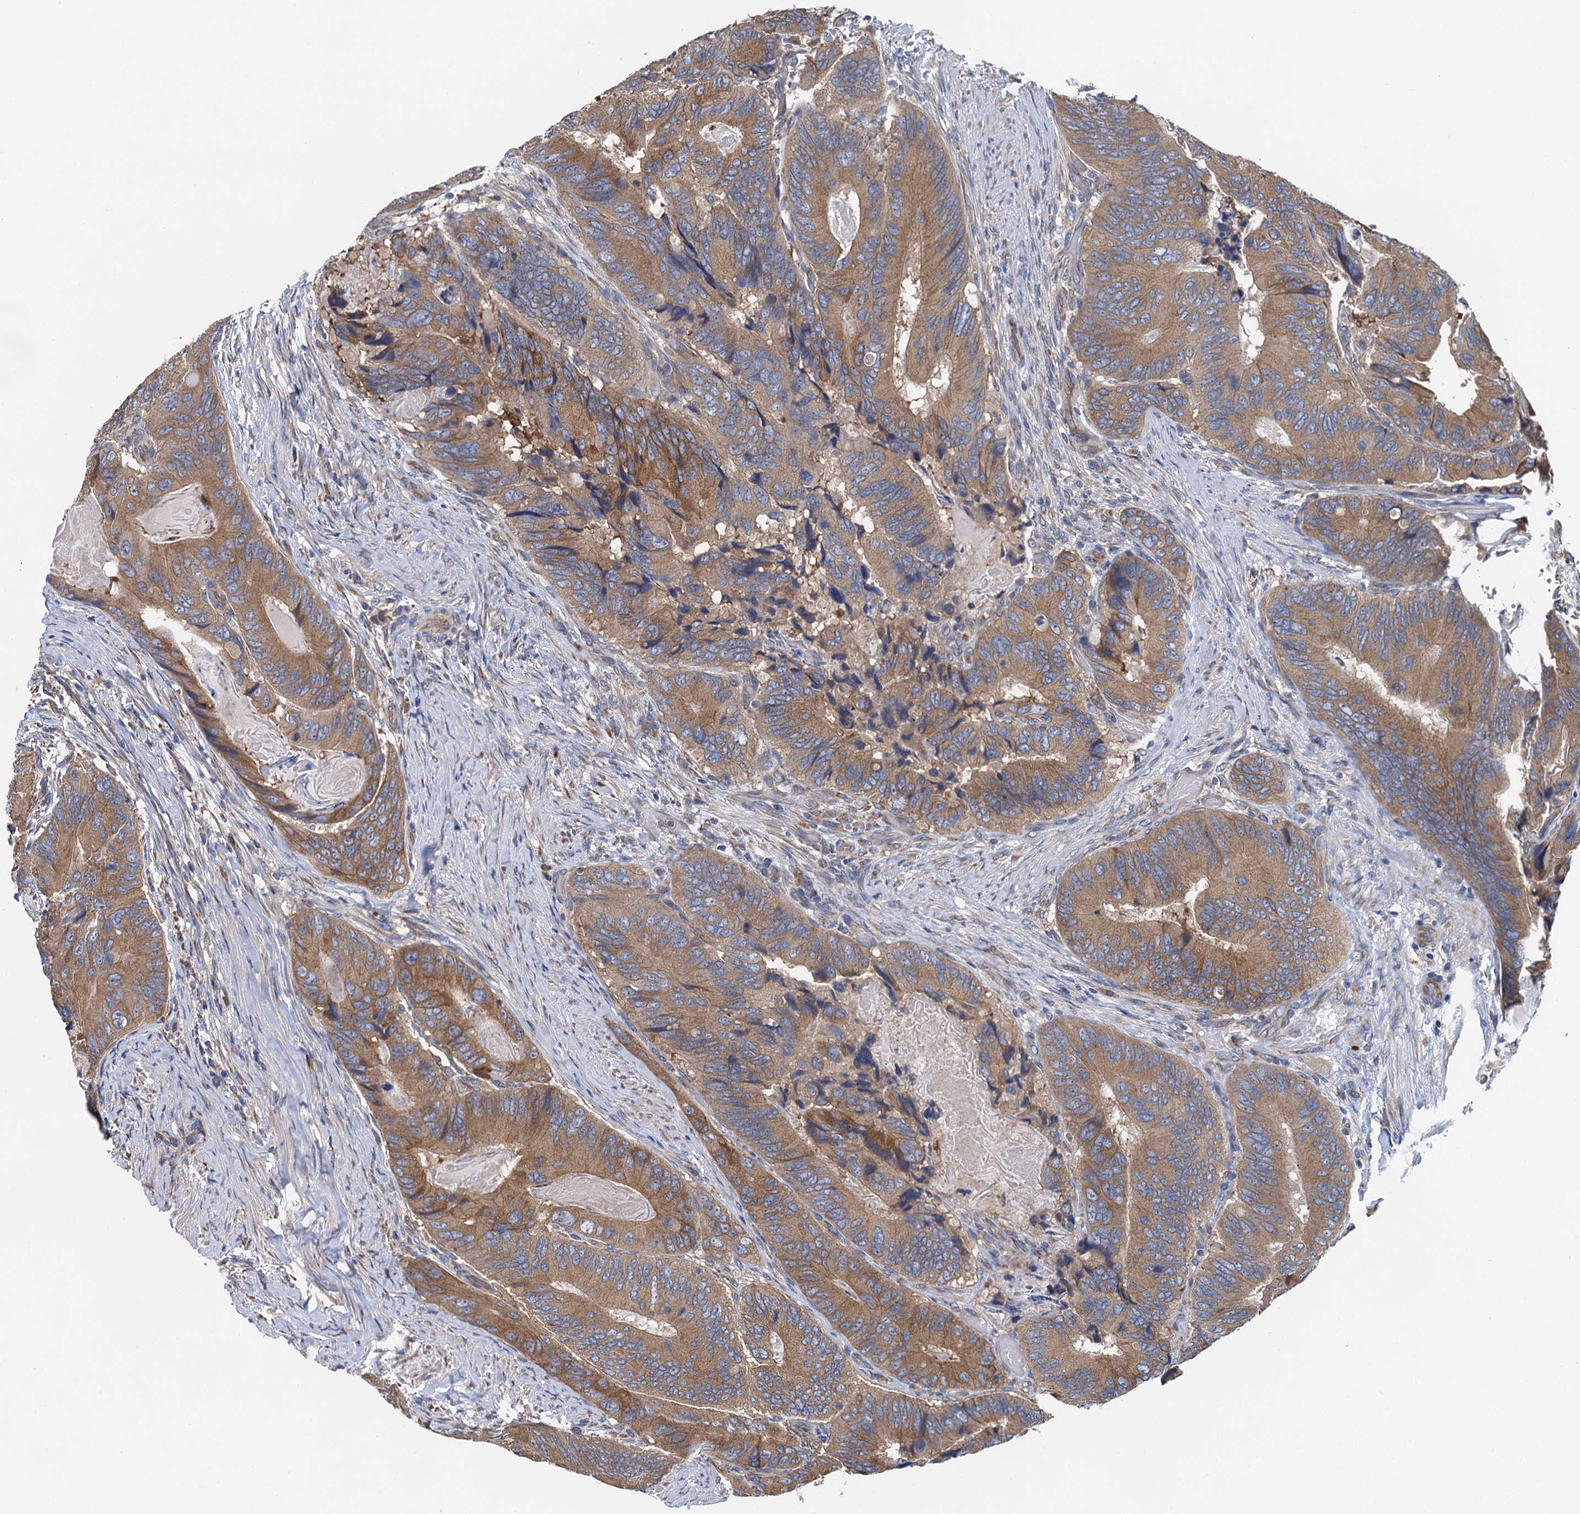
{"staining": {"intensity": "moderate", "quantity": ">75%", "location": "cytoplasmic/membranous"}, "tissue": "colorectal cancer", "cell_type": "Tumor cells", "image_type": "cancer", "snomed": [{"axis": "morphology", "description": "Adenocarcinoma, NOS"}, {"axis": "topography", "description": "Colon"}], "caption": "Protein expression by immunohistochemistry displays moderate cytoplasmic/membranous expression in approximately >75% of tumor cells in colorectal adenocarcinoma. The protein of interest is shown in brown color, while the nuclei are stained blue.", "gene": "ADCY9", "patient": {"sex": "male", "age": 84}}